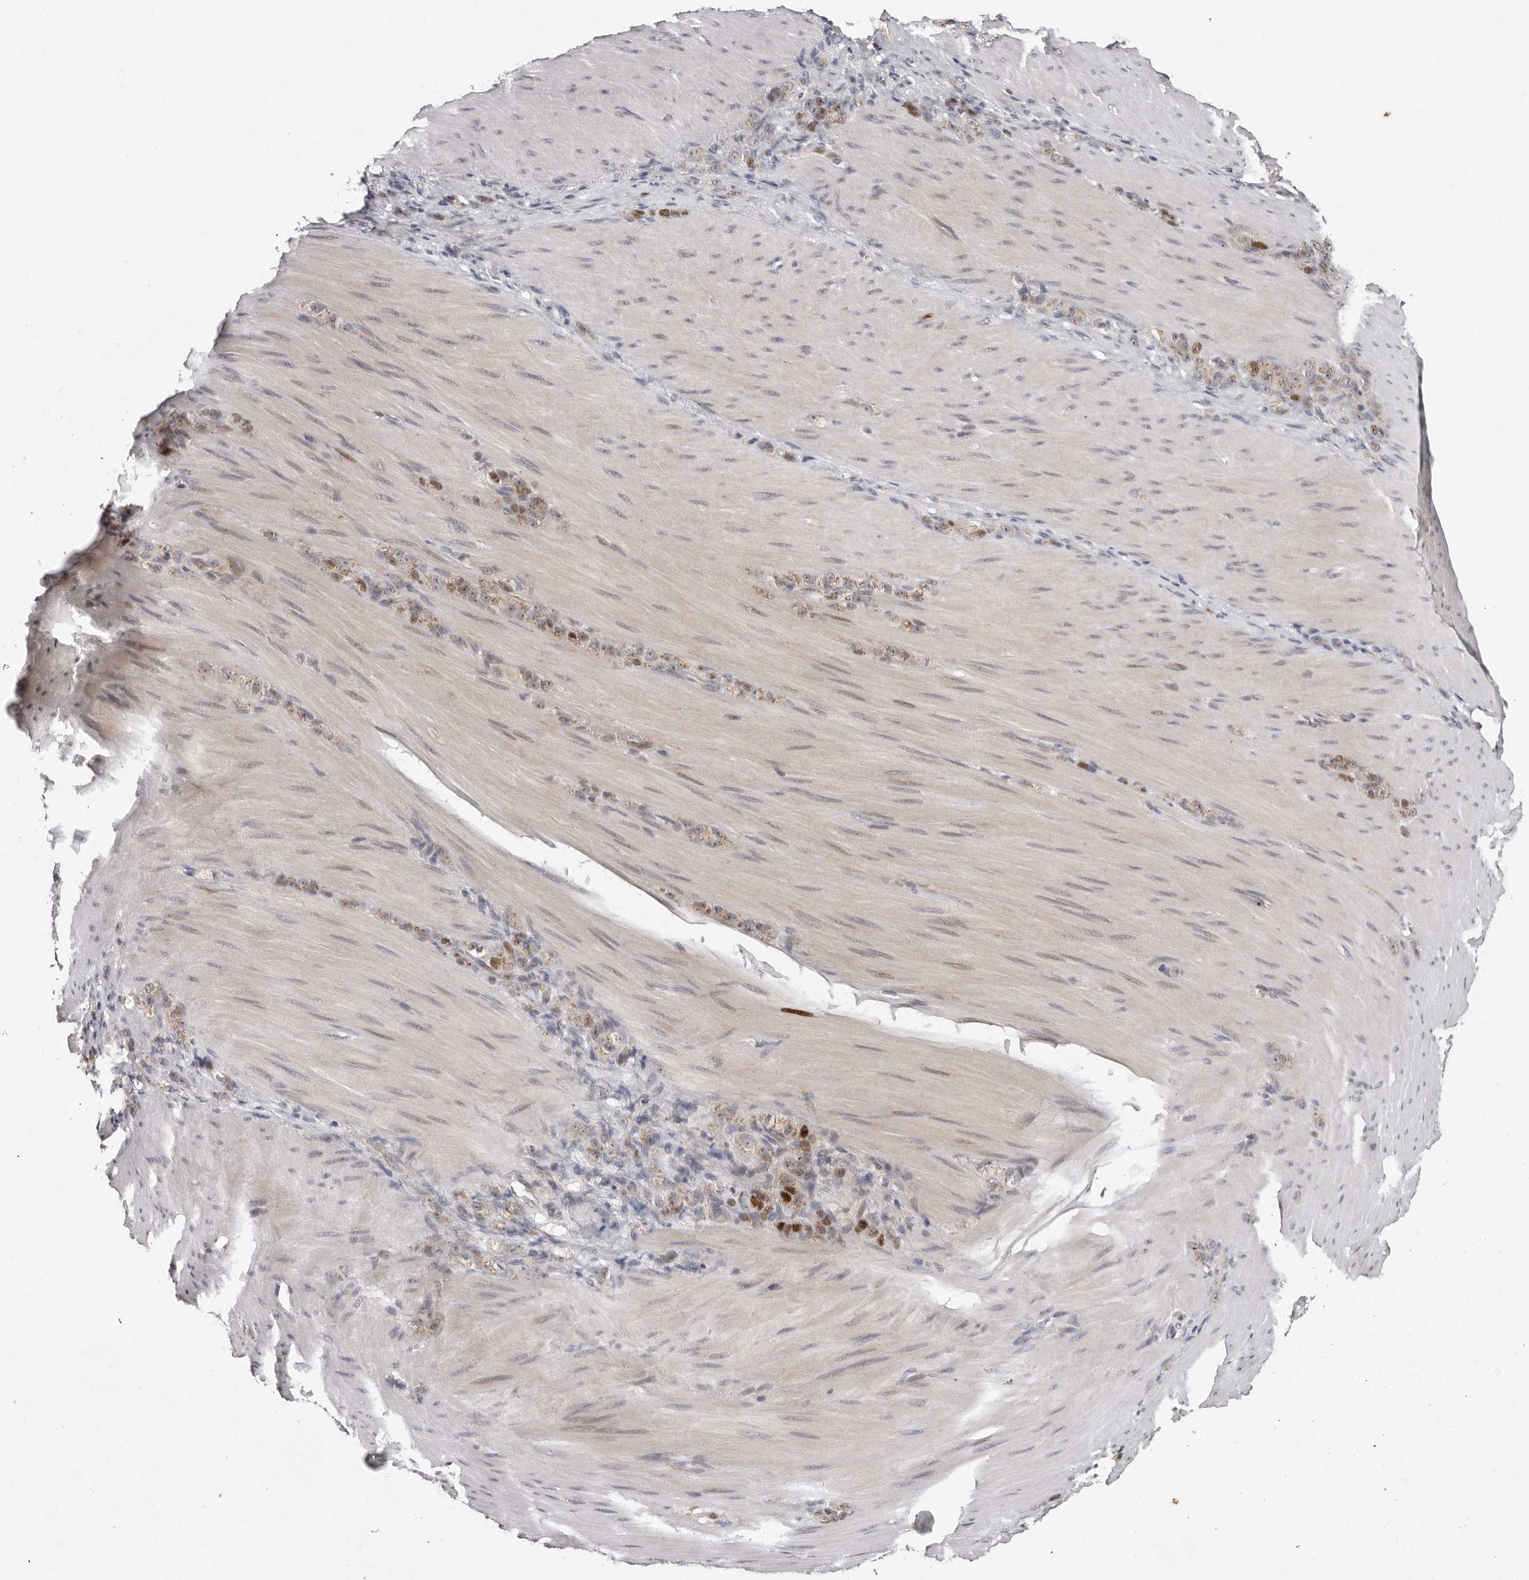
{"staining": {"intensity": "moderate", "quantity": ">75%", "location": "nuclear"}, "tissue": "stomach cancer", "cell_type": "Tumor cells", "image_type": "cancer", "snomed": [{"axis": "morphology", "description": "Normal tissue, NOS"}, {"axis": "morphology", "description": "Adenocarcinoma, NOS"}, {"axis": "topography", "description": "Stomach"}], "caption": "Immunohistochemistry staining of stomach cancer (adenocarcinoma), which demonstrates medium levels of moderate nuclear positivity in about >75% of tumor cells indicating moderate nuclear protein positivity. The staining was performed using DAB (brown) for protein detection and nuclei were counterstained in hematoxylin (blue).", "gene": "KLF7", "patient": {"sex": "male", "age": 82}}